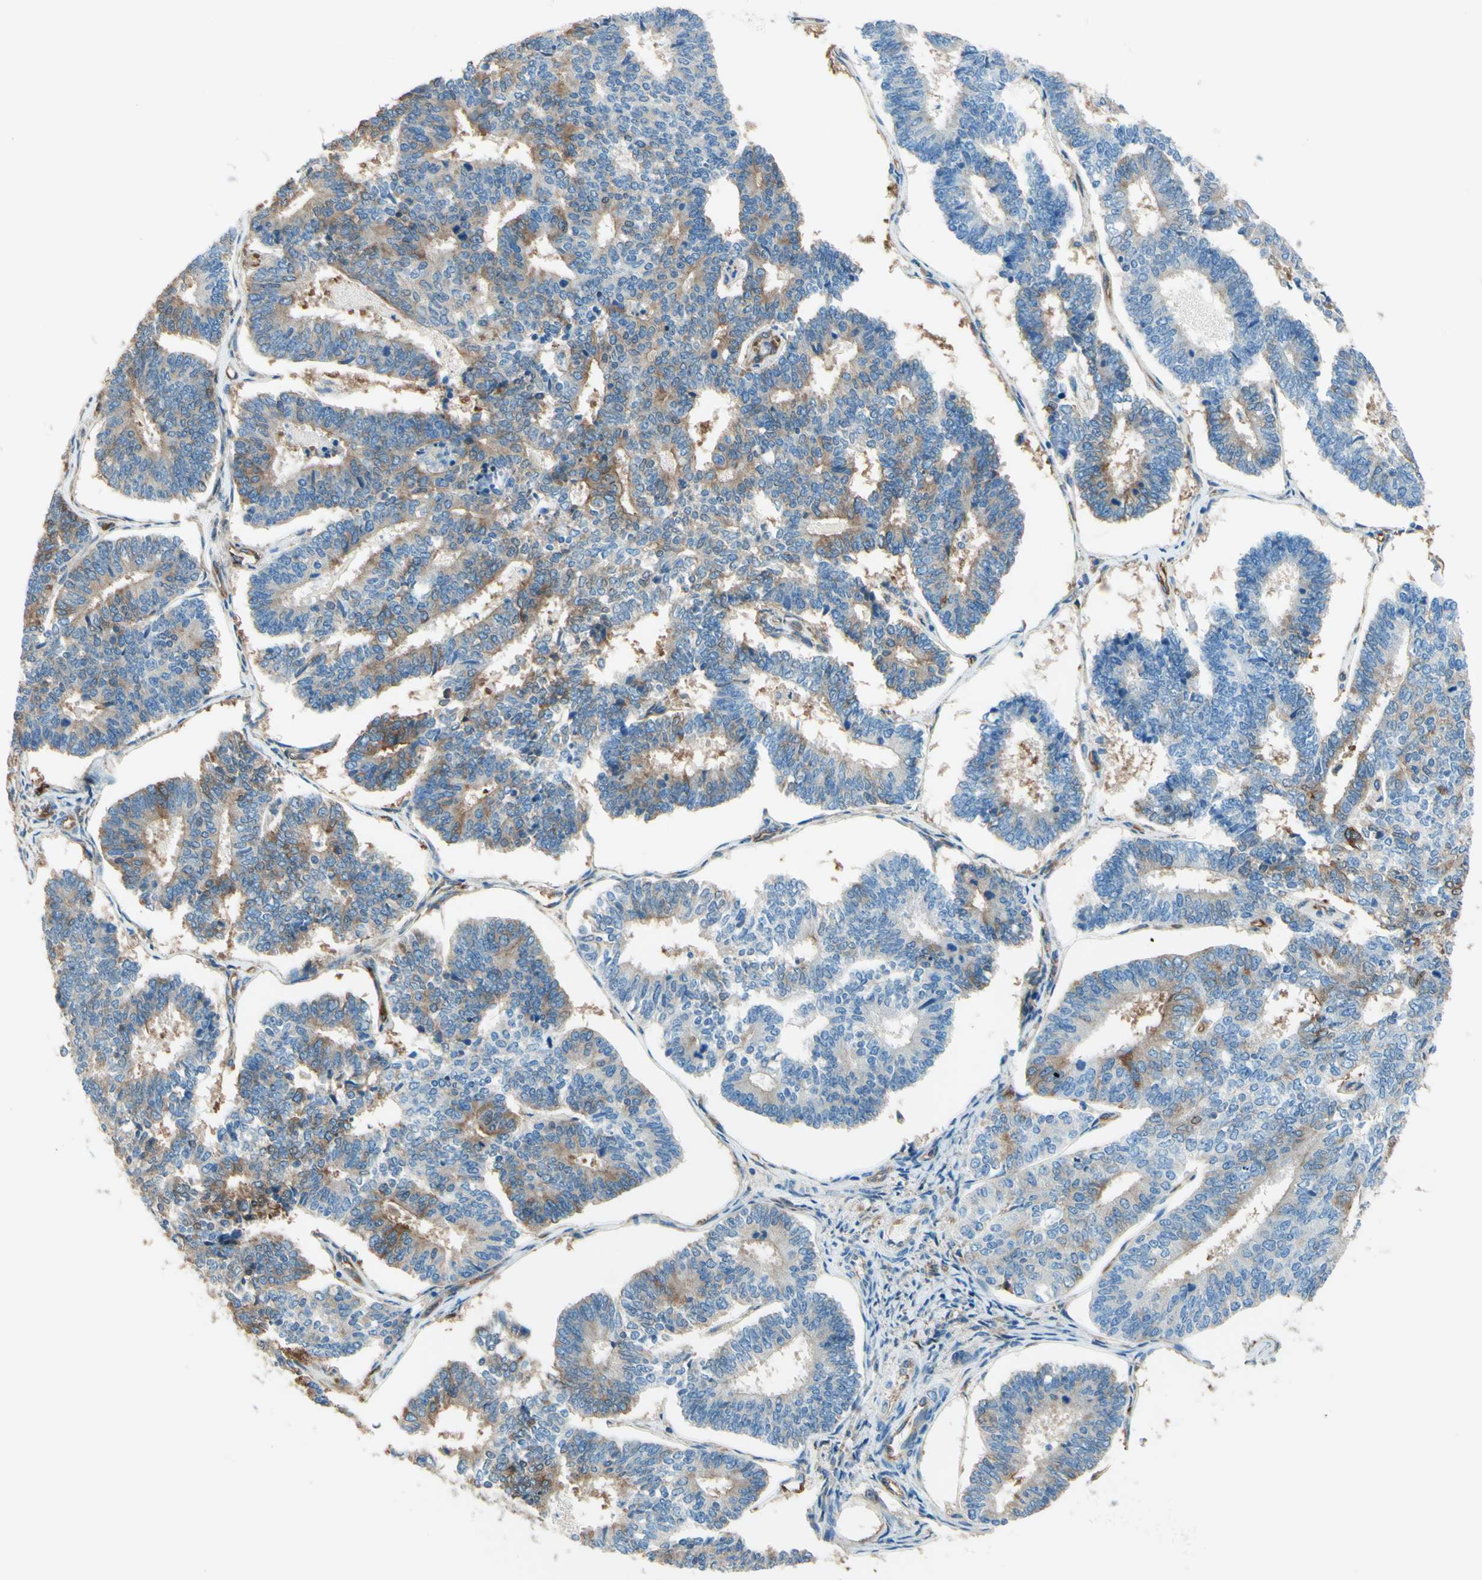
{"staining": {"intensity": "weak", "quantity": "25%-75%", "location": "cytoplasmic/membranous"}, "tissue": "endometrial cancer", "cell_type": "Tumor cells", "image_type": "cancer", "snomed": [{"axis": "morphology", "description": "Adenocarcinoma, NOS"}, {"axis": "topography", "description": "Endometrium"}], "caption": "Adenocarcinoma (endometrial) tissue shows weak cytoplasmic/membranous positivity in approximately 25%-75% of tumor cells, visualized by immunohistochemistry. (Stains: DAB in brown, nuclei in blue, Microscopy: brightfield microscopy at high magnification).", "gene": "DPYSL3", "patient": {"sex": "female", "age": 70}}